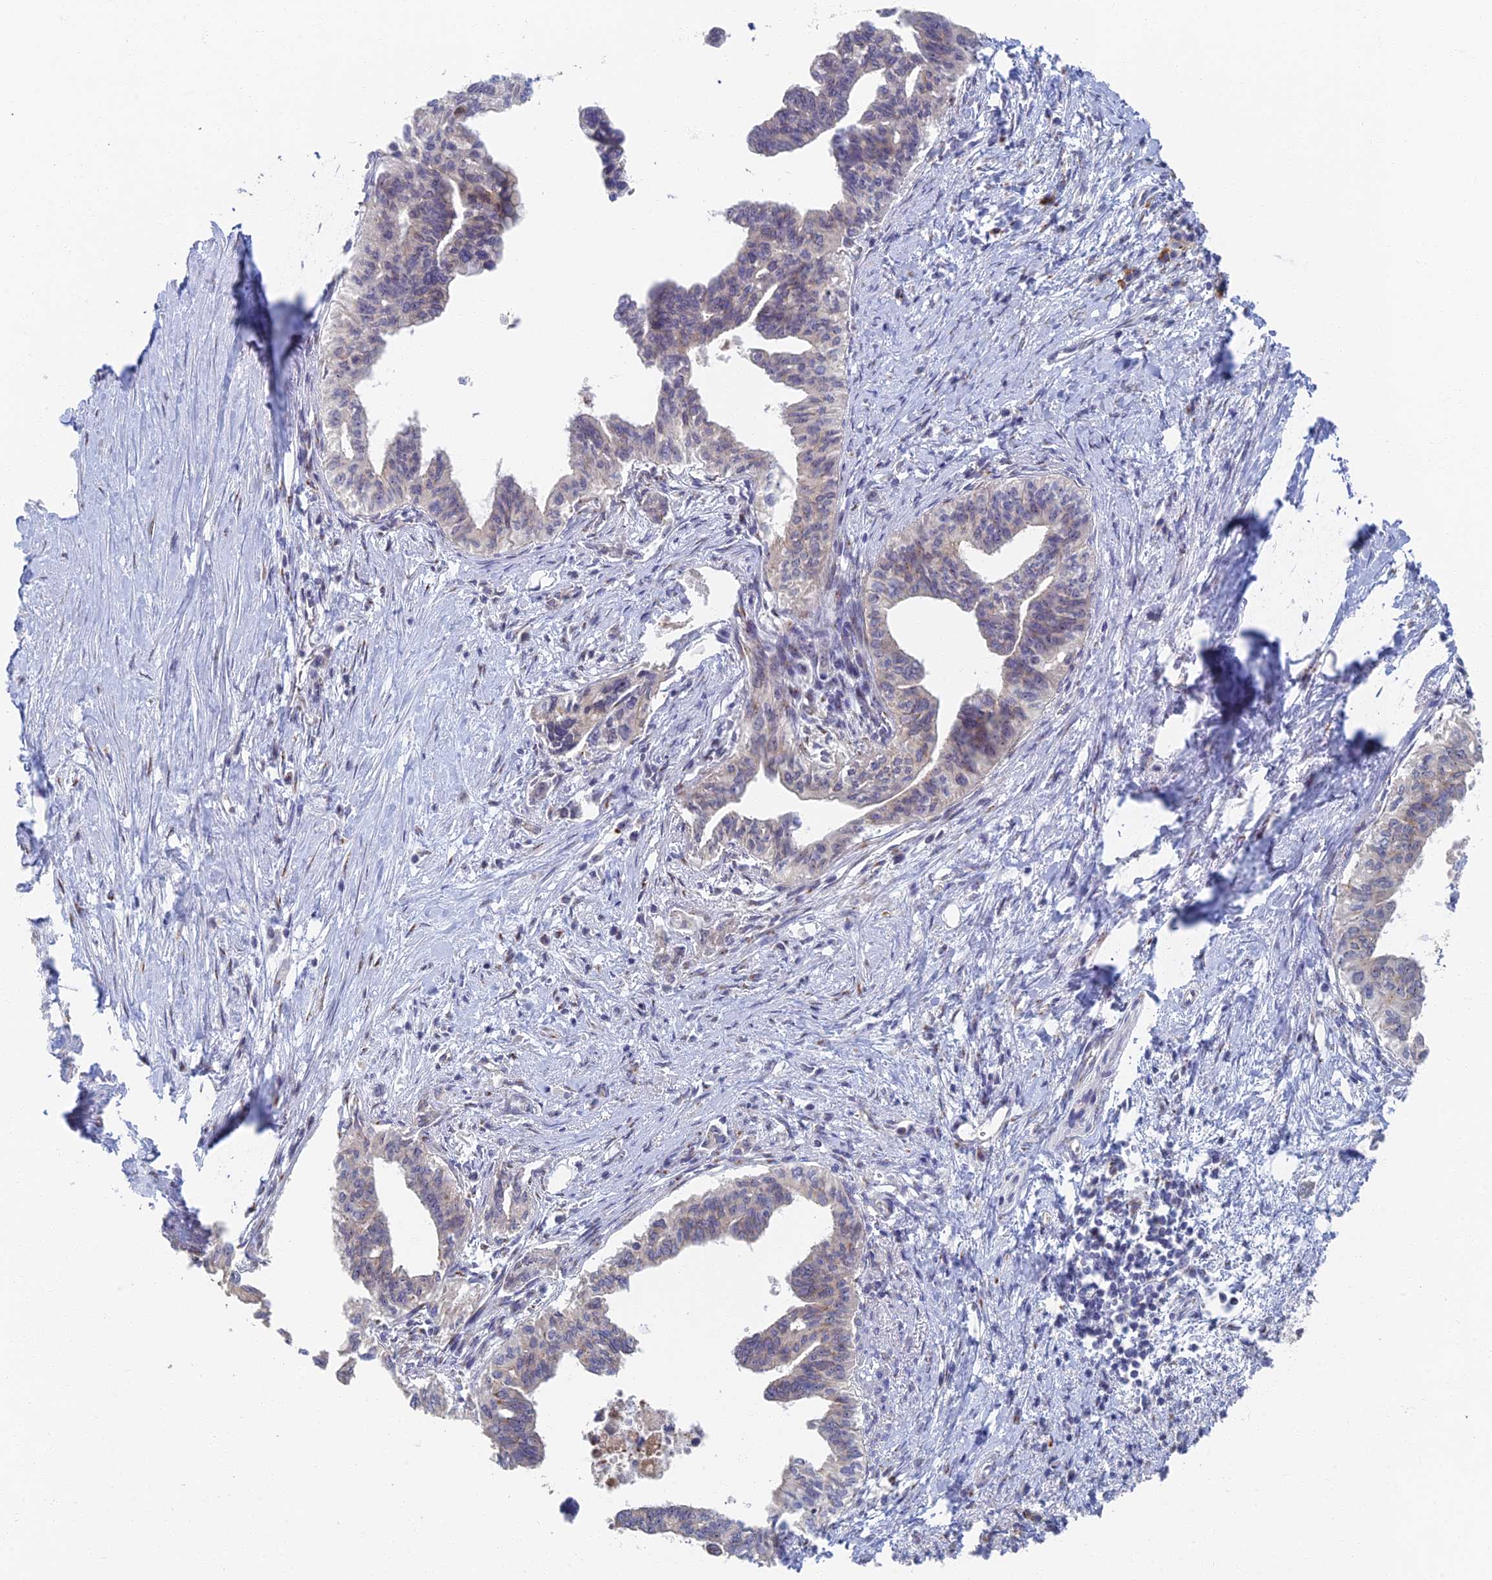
{"staining": {"intensity": "negative", "quantity": "none", "location": "none"}, "tissue": "pancreatic cancer", "cell_type": "Tumor cells", "image_type": "cancer", "snomed": [{"axis": "morphology", "description": "Adenocarcinoma, NOS"}, {"axis": "topography", "description": "Pancreas"}], "caption": "Immunohistochemistry image of neoplastic tissue: human adenocarcinoma (pancreatic) stained with DAB shows no significant protein expression in tumor cells.", "gene": "GPATCH1", "patient": {"sex": "female", "age": 83}}